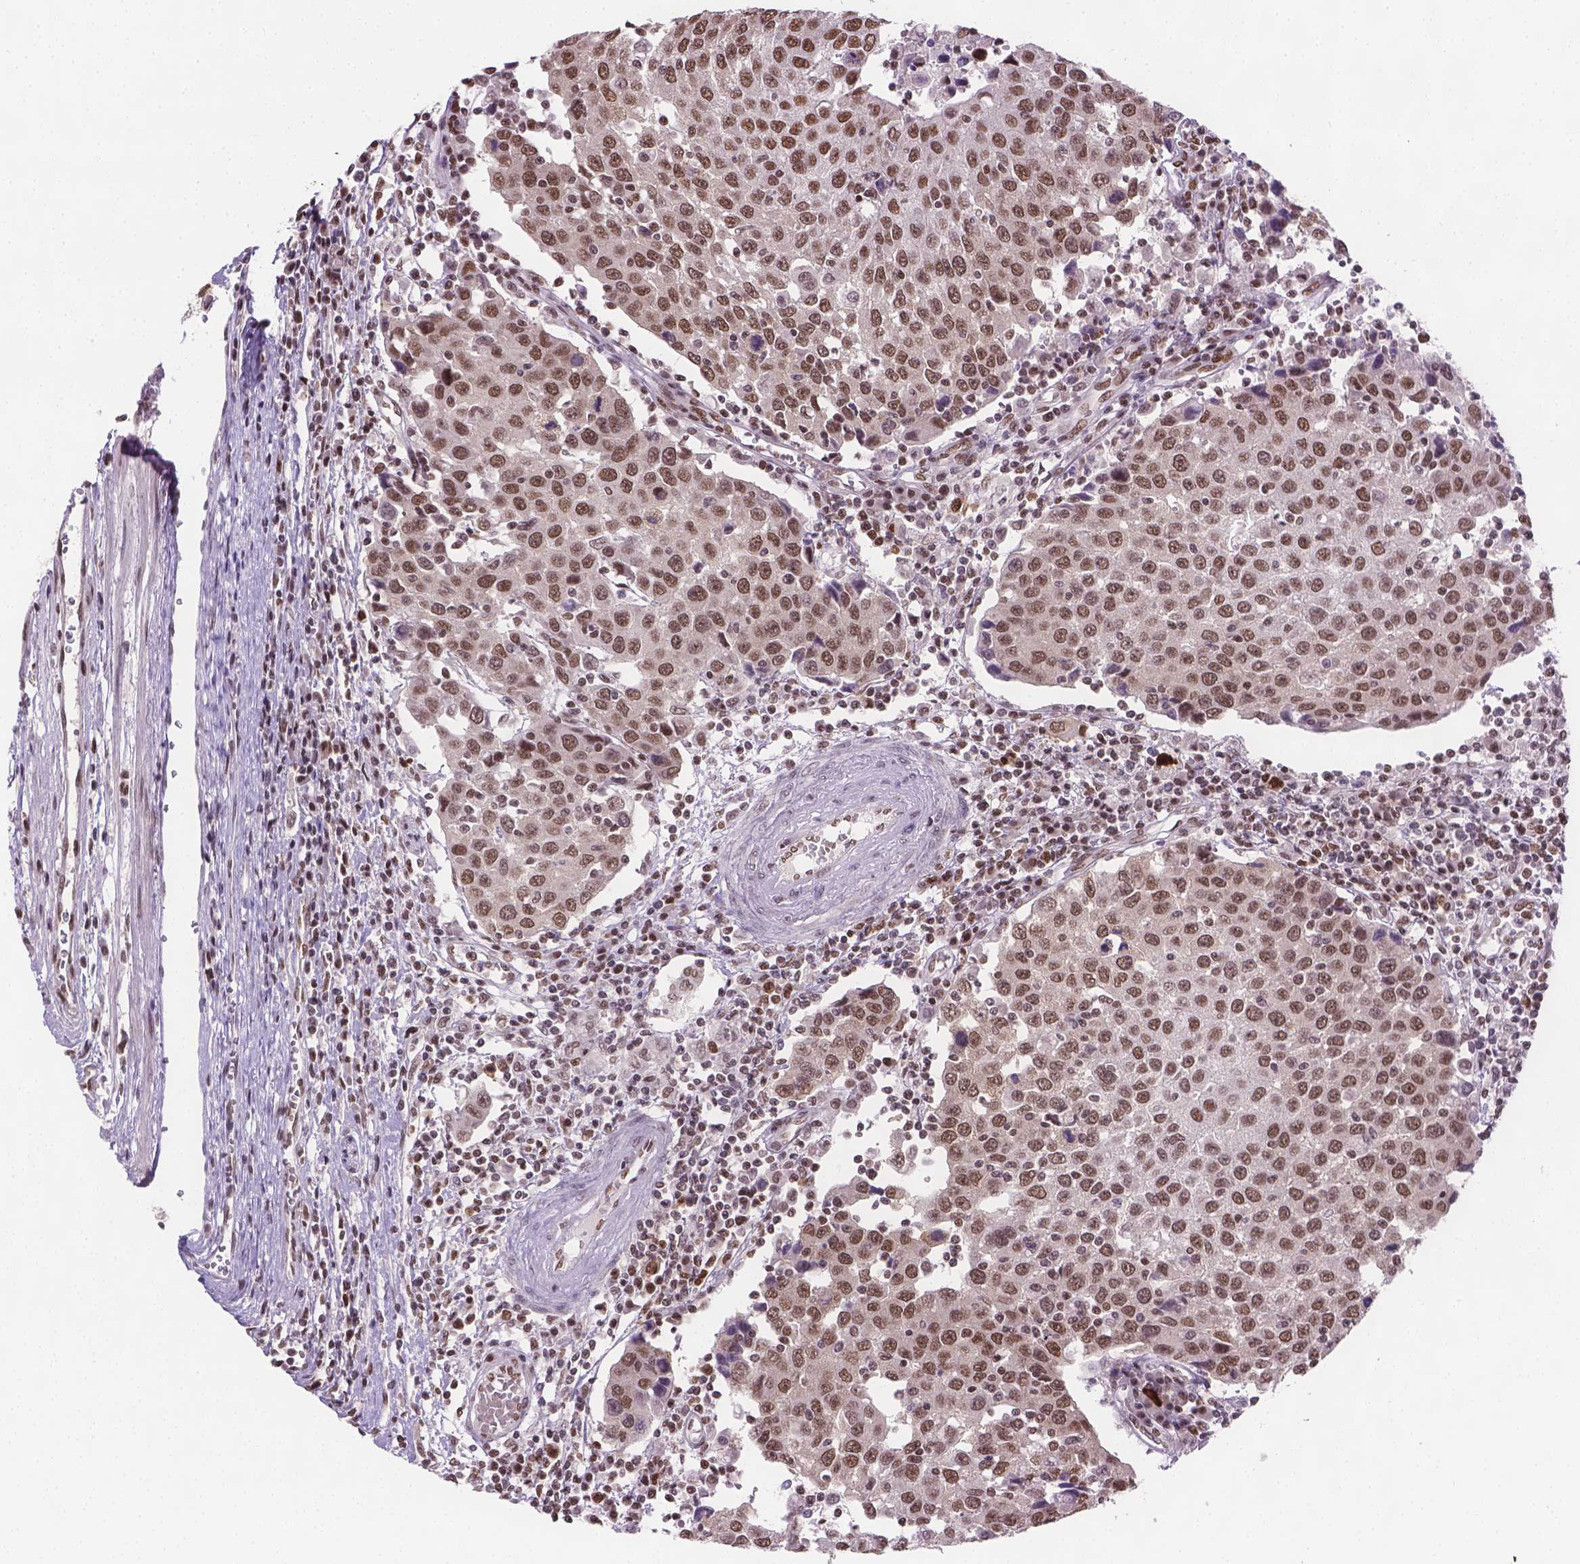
{"staining": {"intensity": "moderate", "quantity": ">75%", "location": "nuclear"}, "tissue": "urothelial cancer", "cell_type": "Tumor cells", "image_type": "cancer", "snomed": [{"axis": "morphology", "description": "Urothelial carcinoma, High grade"}, {"axis": "topography", "description": "Urinary bladder"}], "caption": "High-magnification brightfield microscopy of high-grade urothelial carcinoma stained with DAB (3,3'-diaminobenzidine) (brown) and counterstained with hematoxylin (blue). tumor cells exhibit moderate nuclear expression is seen in about>75% of cells.", "gene": "FANCE", "patient": {"sex": "female", "age": 85}}